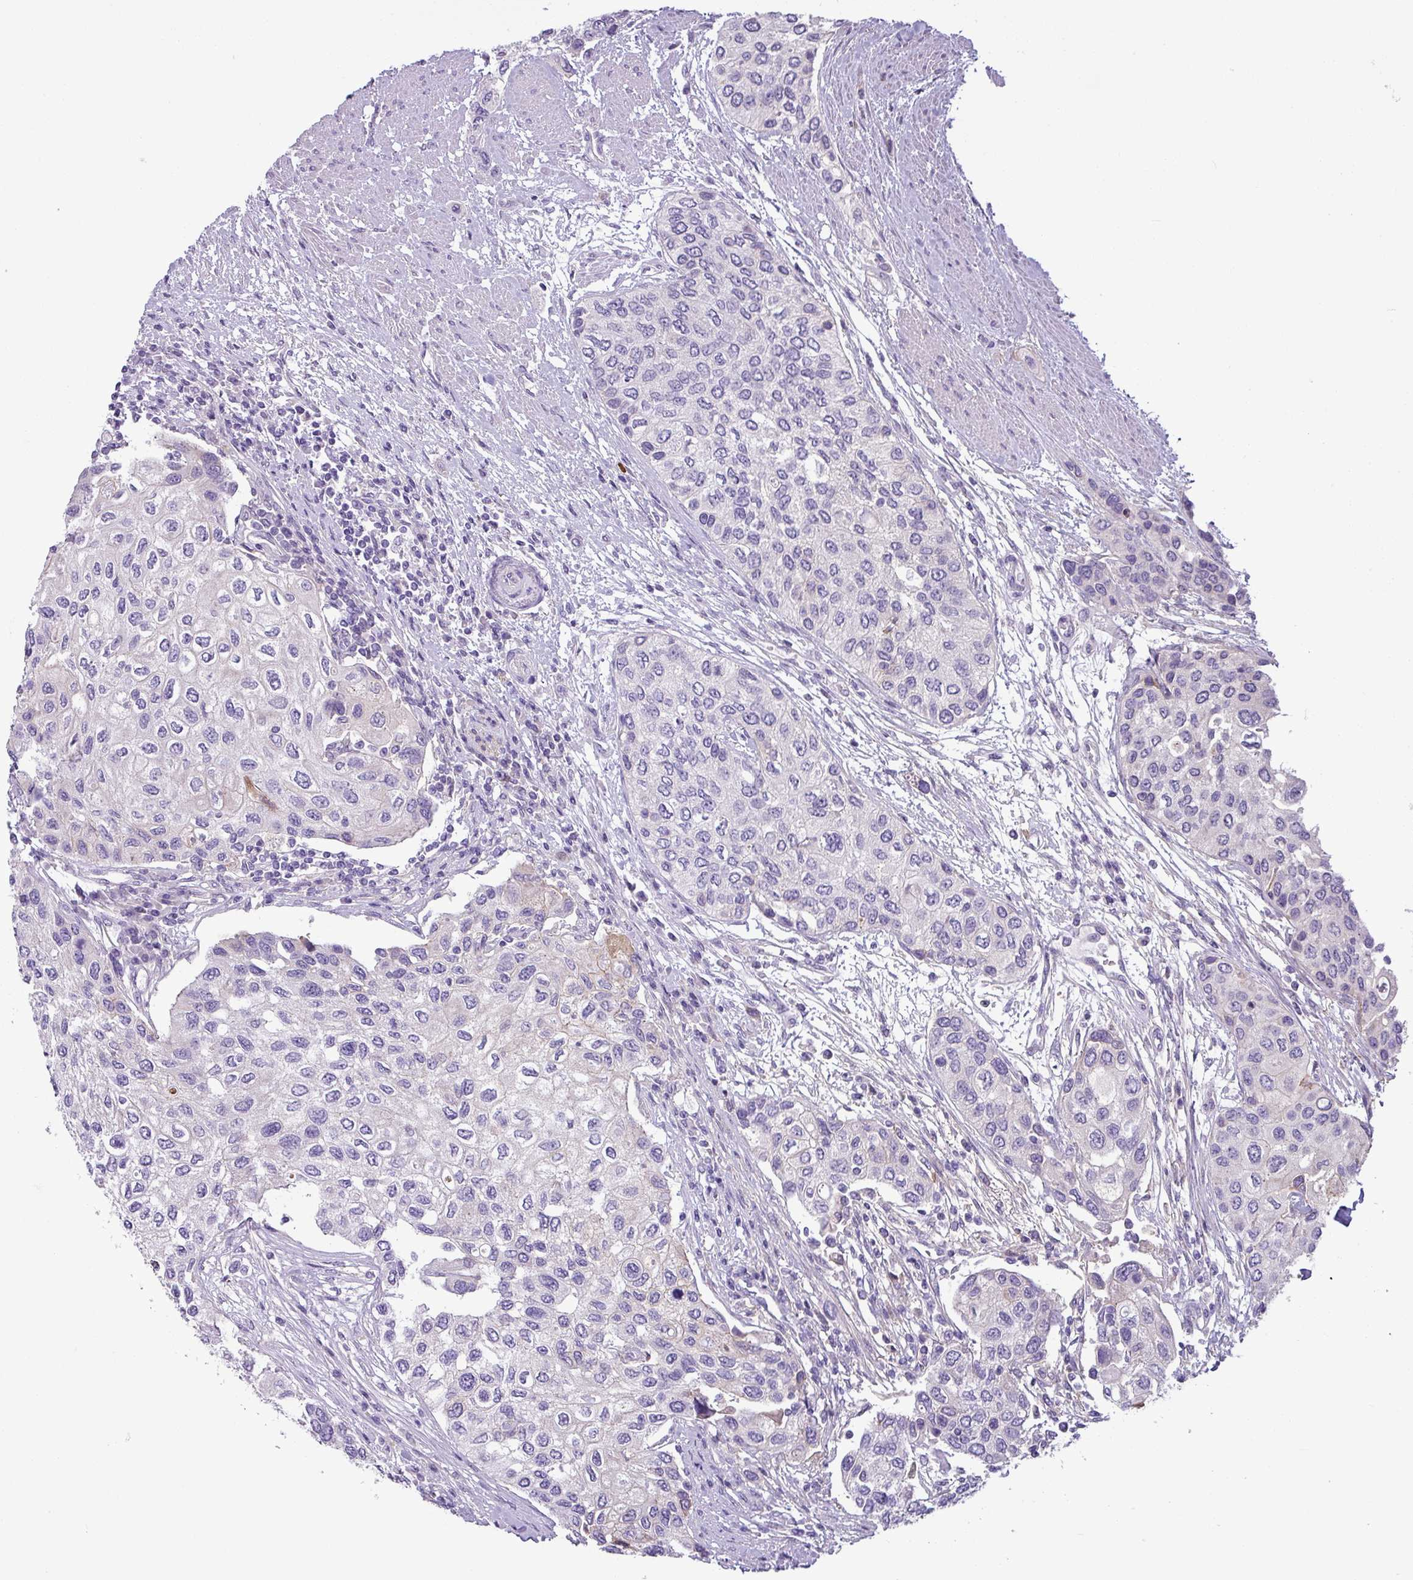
{"staining": {"intensity": "negative", "quantity": "none", "location": "none"}, "tissue": "urothelial cancer", "cell_type": "Tumor cells", "image_type": "cancer", "snomed": [{"axis": "morphology", "description": "Normal tissue, NOS"}, {"axis": "morphology", "description": "Urothelial carcinoma, High grade"}, {"axis": "topography", "description": "Vascular tissue"}, {"axis": "topography", "description": "Urinary bladder"}], "caption": "A micrograph of urothelial carcinoma (high-grade) stained for a protein exhibits no brown staining in tumor cells.", "gene": "TMEM178B", "patient": {"sex": "female", "age": 56}}